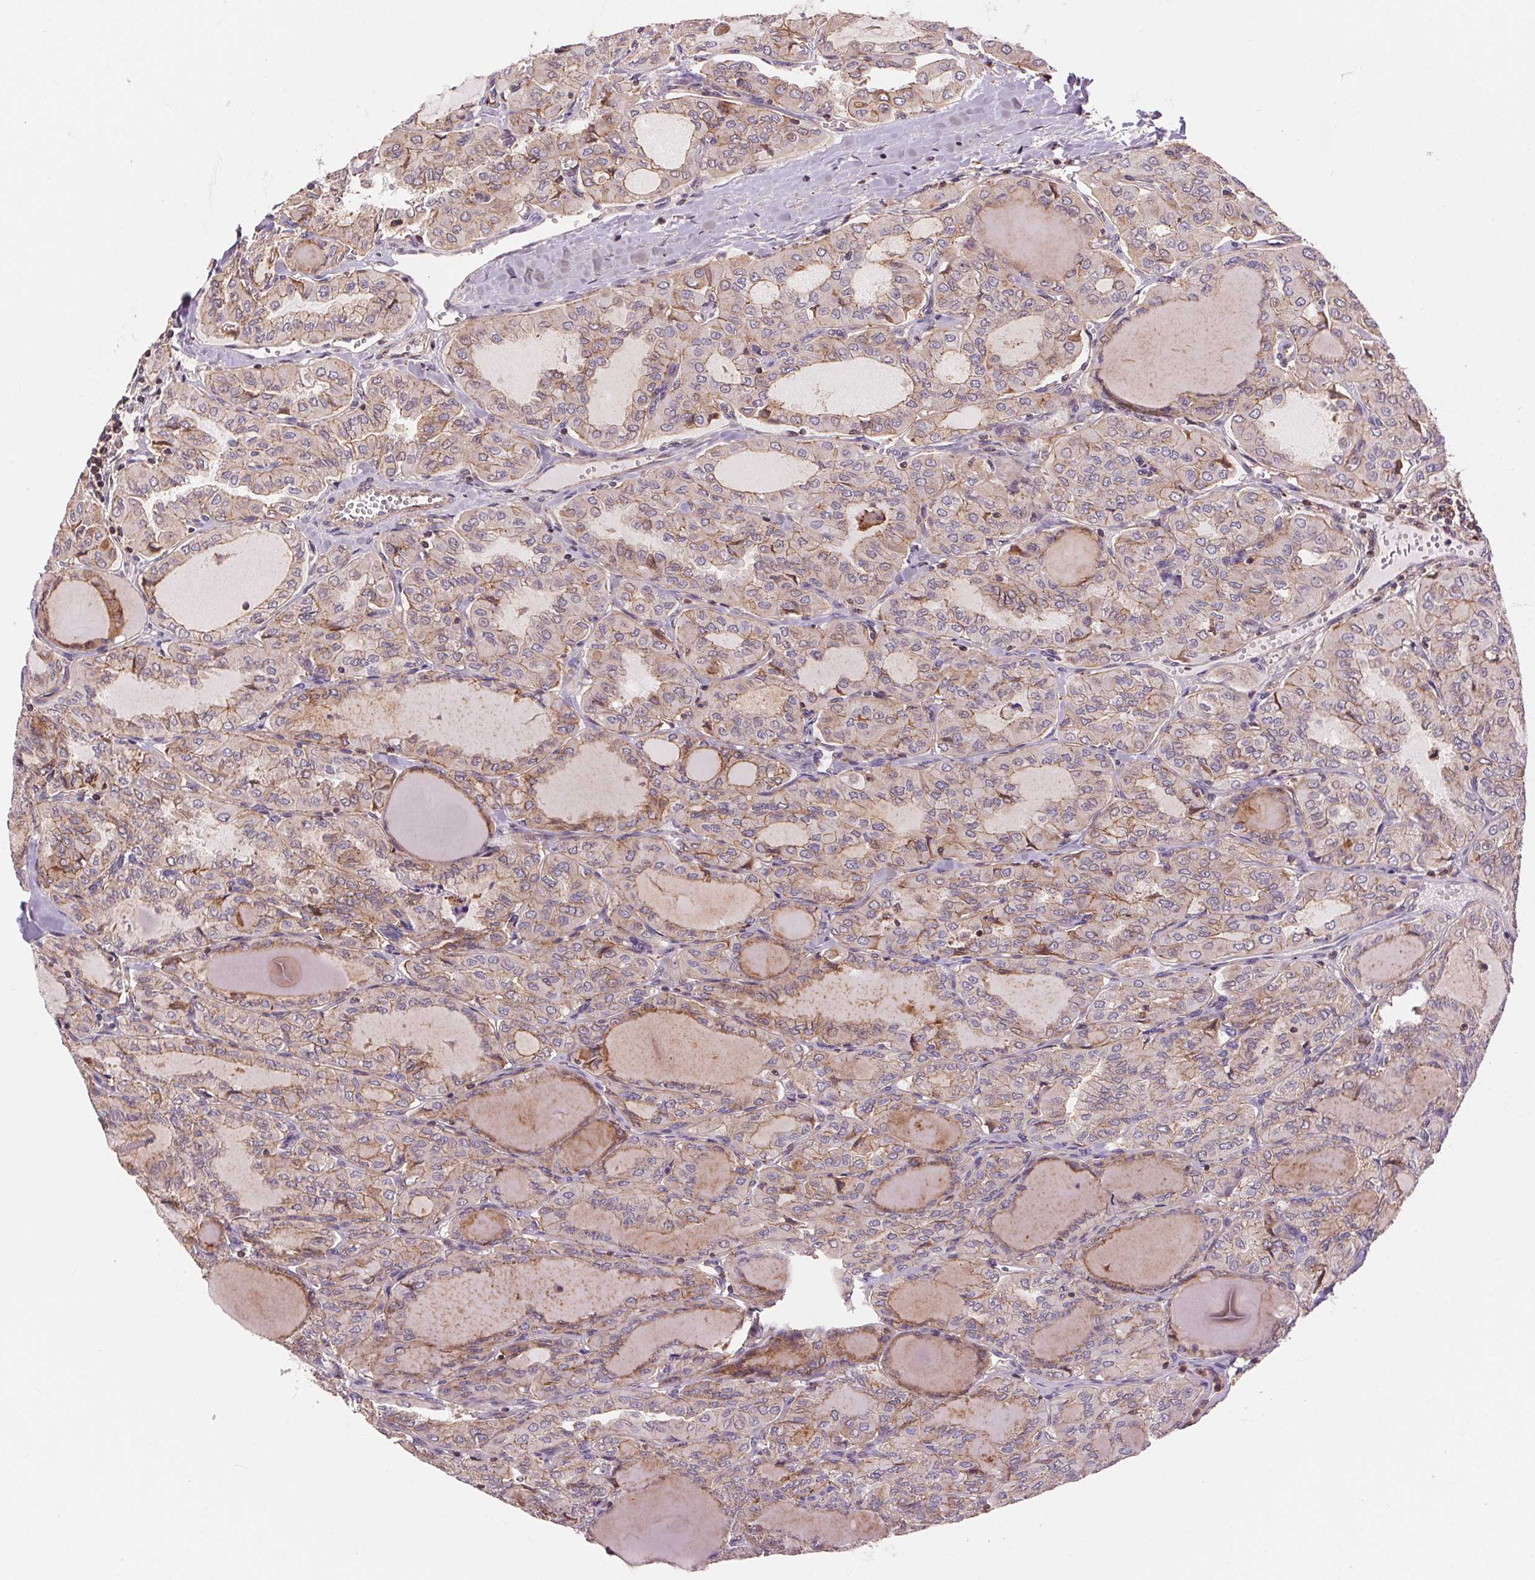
{"staining": {"intensity": "weak", "quantity": "25%-75%", "location": "cytoplasmic/membranous"}, "tissue": "thyroid cancer", "cell_type": "Tumor cells", "image_type": "cancer", "snomed": [{"axis": "morphology", "description": "Papillary adenocarcinoma, NOS"}, {"axis": "topography", "description": "Thyroid gland"}], "caption": "Immunohistochemical staining of thyroid papillary adenocarcinoma exhibits weak cytoplasmic/membranous protein positivity in approximately 25%-75% of tumor cells. (IHC, brightfield microscopy, high magnification).", "gene": "CHMP4B", "patient": {"sex": "male", "age": 20}}